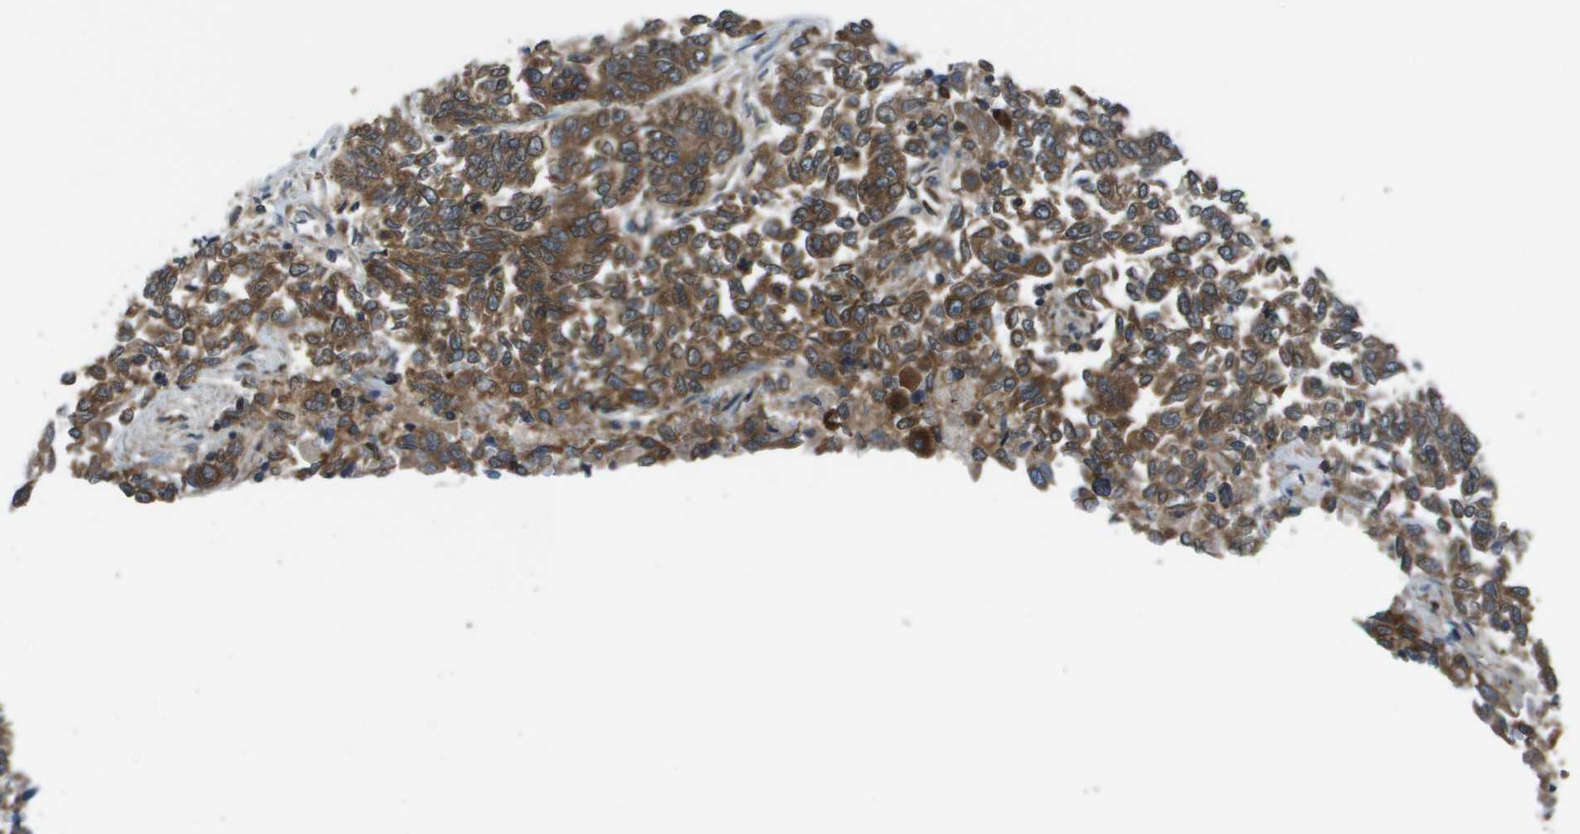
{"staining": {"intensity": "strong", "quantity": ">75%", "location": "cytoplasmic/membranous"}, "tissue": "lung cancer", "cell_type": "Tumor cells", "image_type": "cancer", "snomed": [{"axis": "morphology", "description": "Adenocarcinoma, NOS"}, {"axis": "topography", "description": "Lung"}], "caption": "Lung adenocarcinoma tissue shows strong cytoplasmic/membranous staining in approximately >75% of tumor cells", "gene": "EIF3B", "patient": {"sex": "male", "age": 84}}